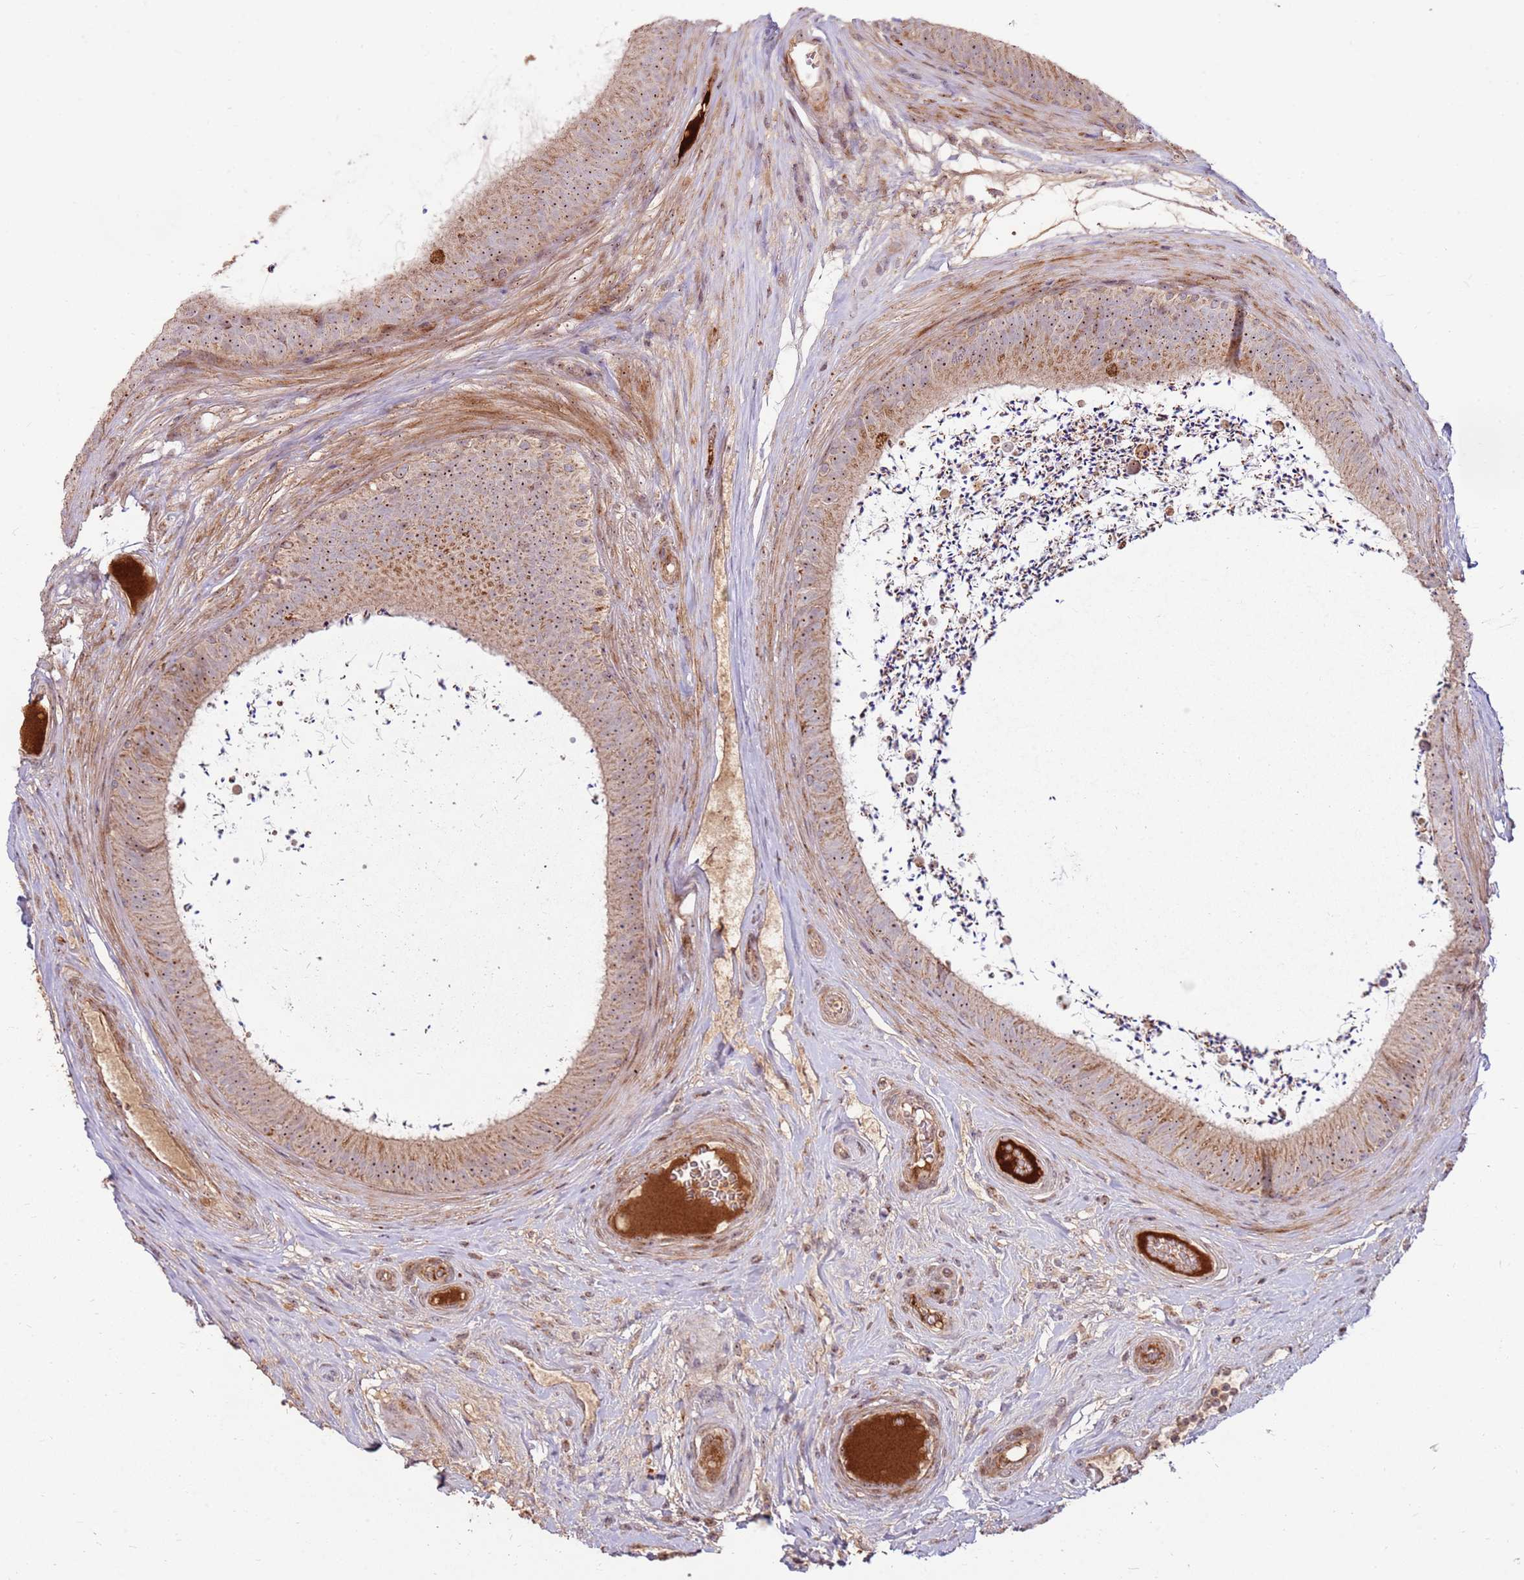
{"staining": {"intensity": "moderate", "quantity": ">75%", "location": "cytoplasmic/membranous,nuclear"}, "tissue": "epididymis", "cell_type": "Glandular cells", "image_type": "normal", "snomed": [{"axis": "morphology", "description": "Normal tissue, NOS"}, {"axis": "topography", "description": "Testis"}, {"axis": "topography", "description": "Epididymis"}], "caption": "IHC image of unremarkable epididymis: epididymis stained using immunohistochemistry reveals medium levels of moderate protein expression localized specifically in the cytoplasmic/membranous,nuclear of glandular cells, appearing as a cytoplasmic/membranous,nuclear brown color.", "gene": "KIF25", "patient": {"sex": "male", "age": 41}}